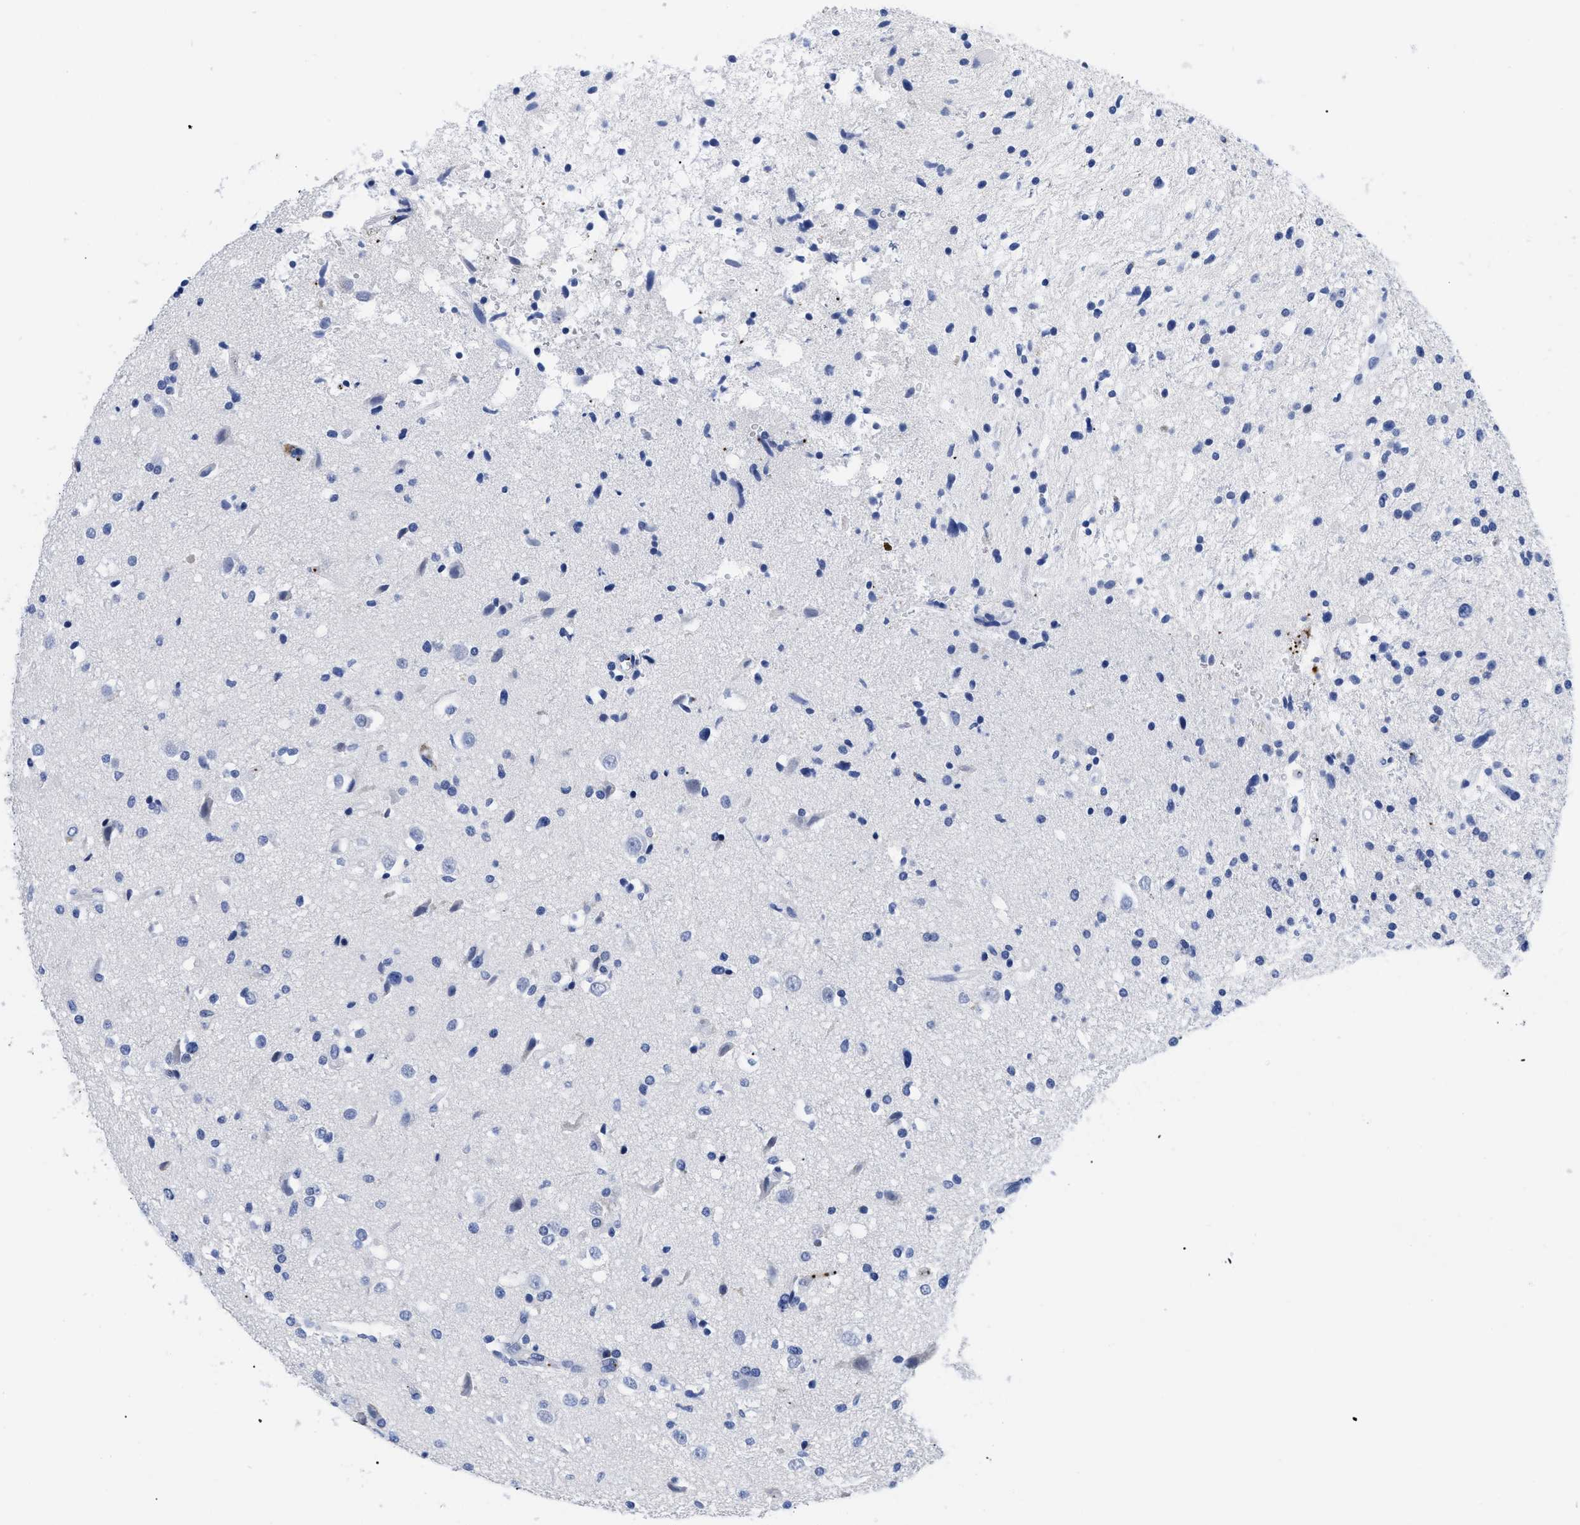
{"staining": {"intensity": "negative", "quantity": "none", "location": "none"}, "tissue": "glioma", "cell_type": "Tumor cells", "image_type": "cancer", "snomed": [{"axis": "morphology", "description": "Glioma, malignant, High grade"}, {"axis": "topography", "description": "Brain"}], "caption": "Immunohistochemical staining of human glioma exhibits no significant staining in tumor cells.", "gene": "TREML1", "patient": {"sex": "male", "age": 33}}